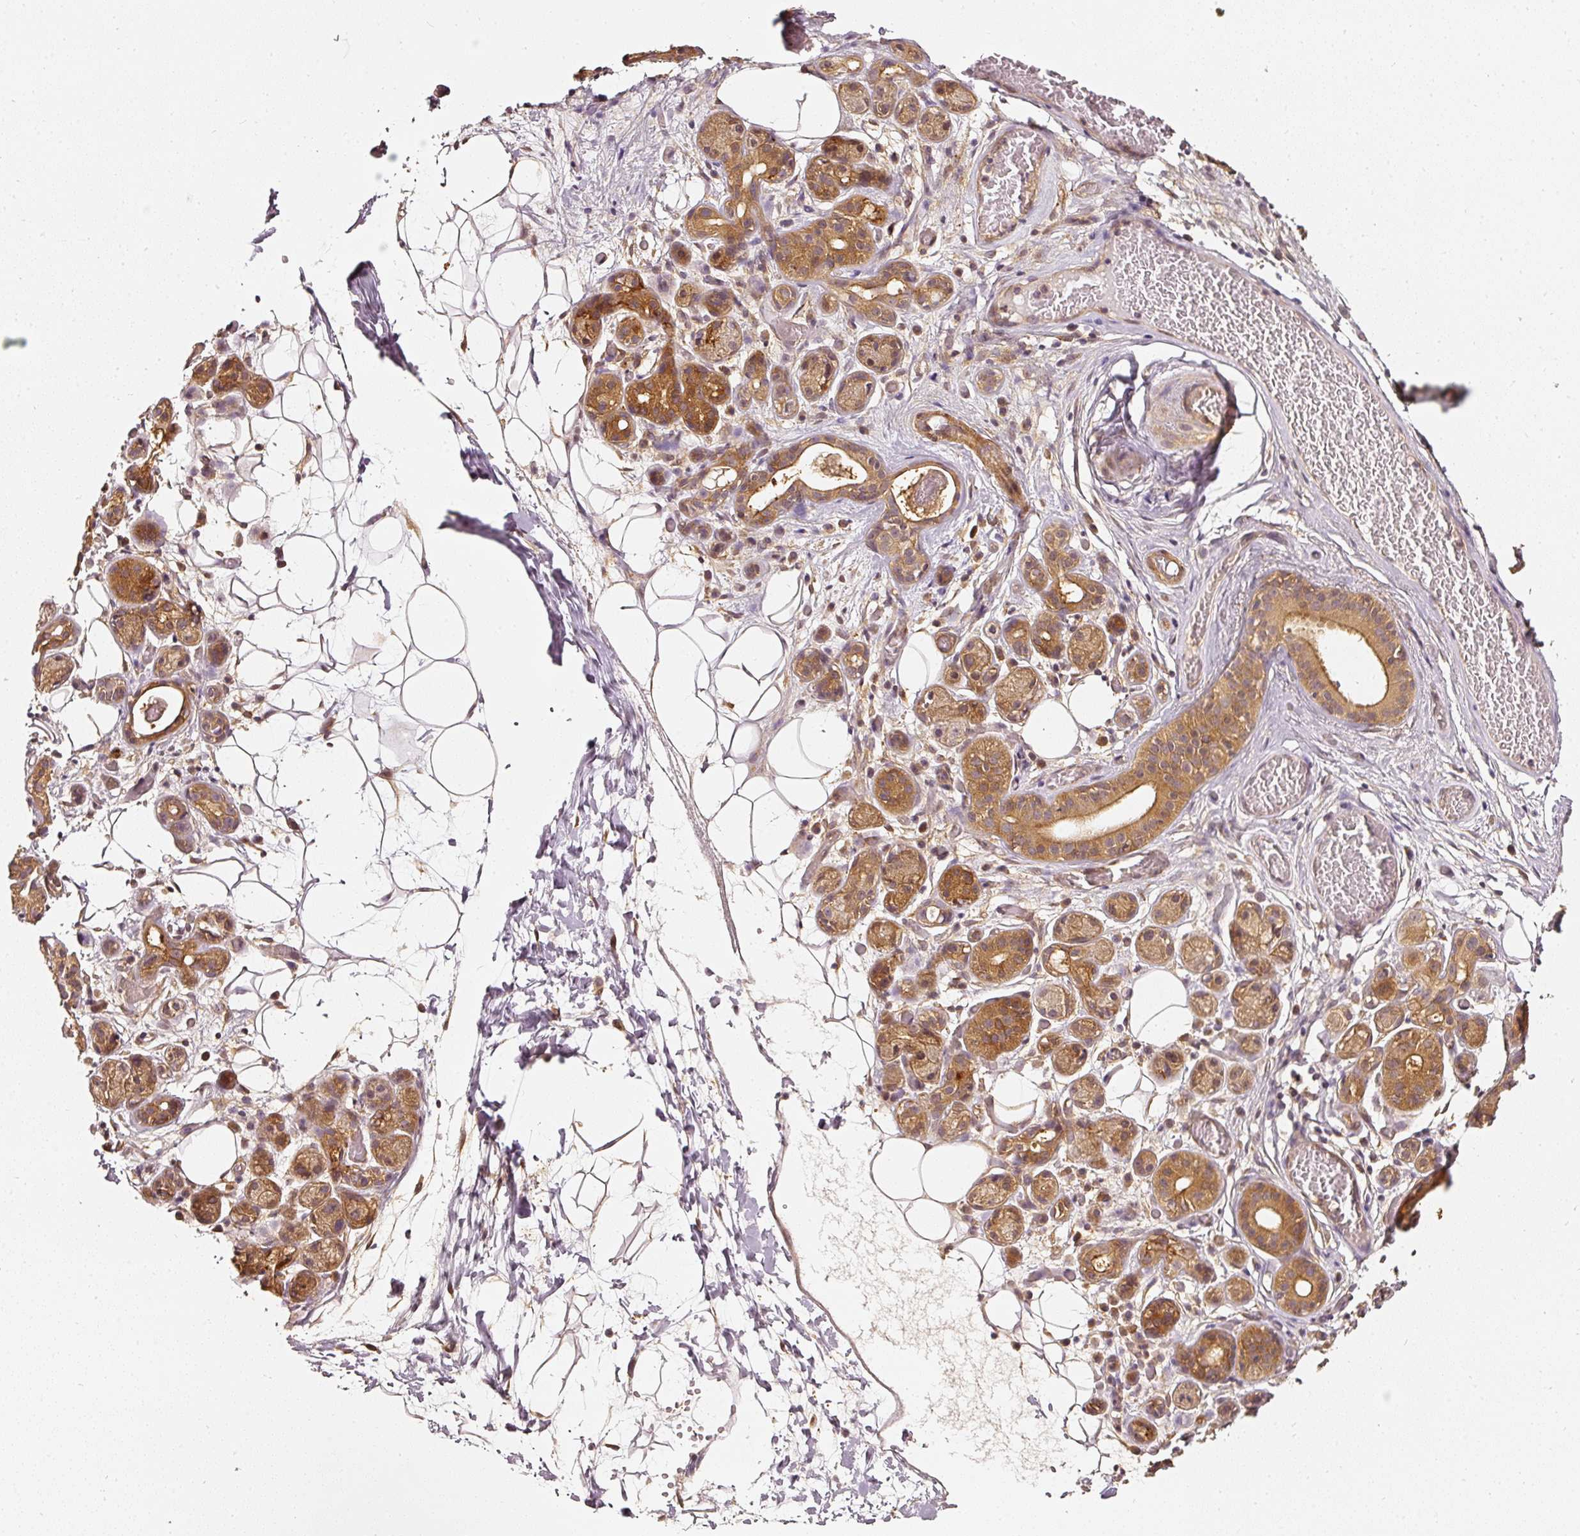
{"staining": {"intensity": "moderate", "quantity": ">75%", "location": "cytoplasmic/membranous,nuclear"}, "tissue": "salivary gland", "cell_type": "Glandular cells", "image_type": "normal", "snomed": [{"axis": "morphology", "description": "Normal tissue, NOS"}, {"axis": "topography", "description": "Salivary gland"}], "caption": "Approximately >75% of glandular cells in normal human salivary gland show moderate cytoplasmic/membranous,nuclear protein positivity as visualized by brown immunohistochemical staining.", "gene": "ASMTL", "patient": {"sex": "male", "age": 82}}